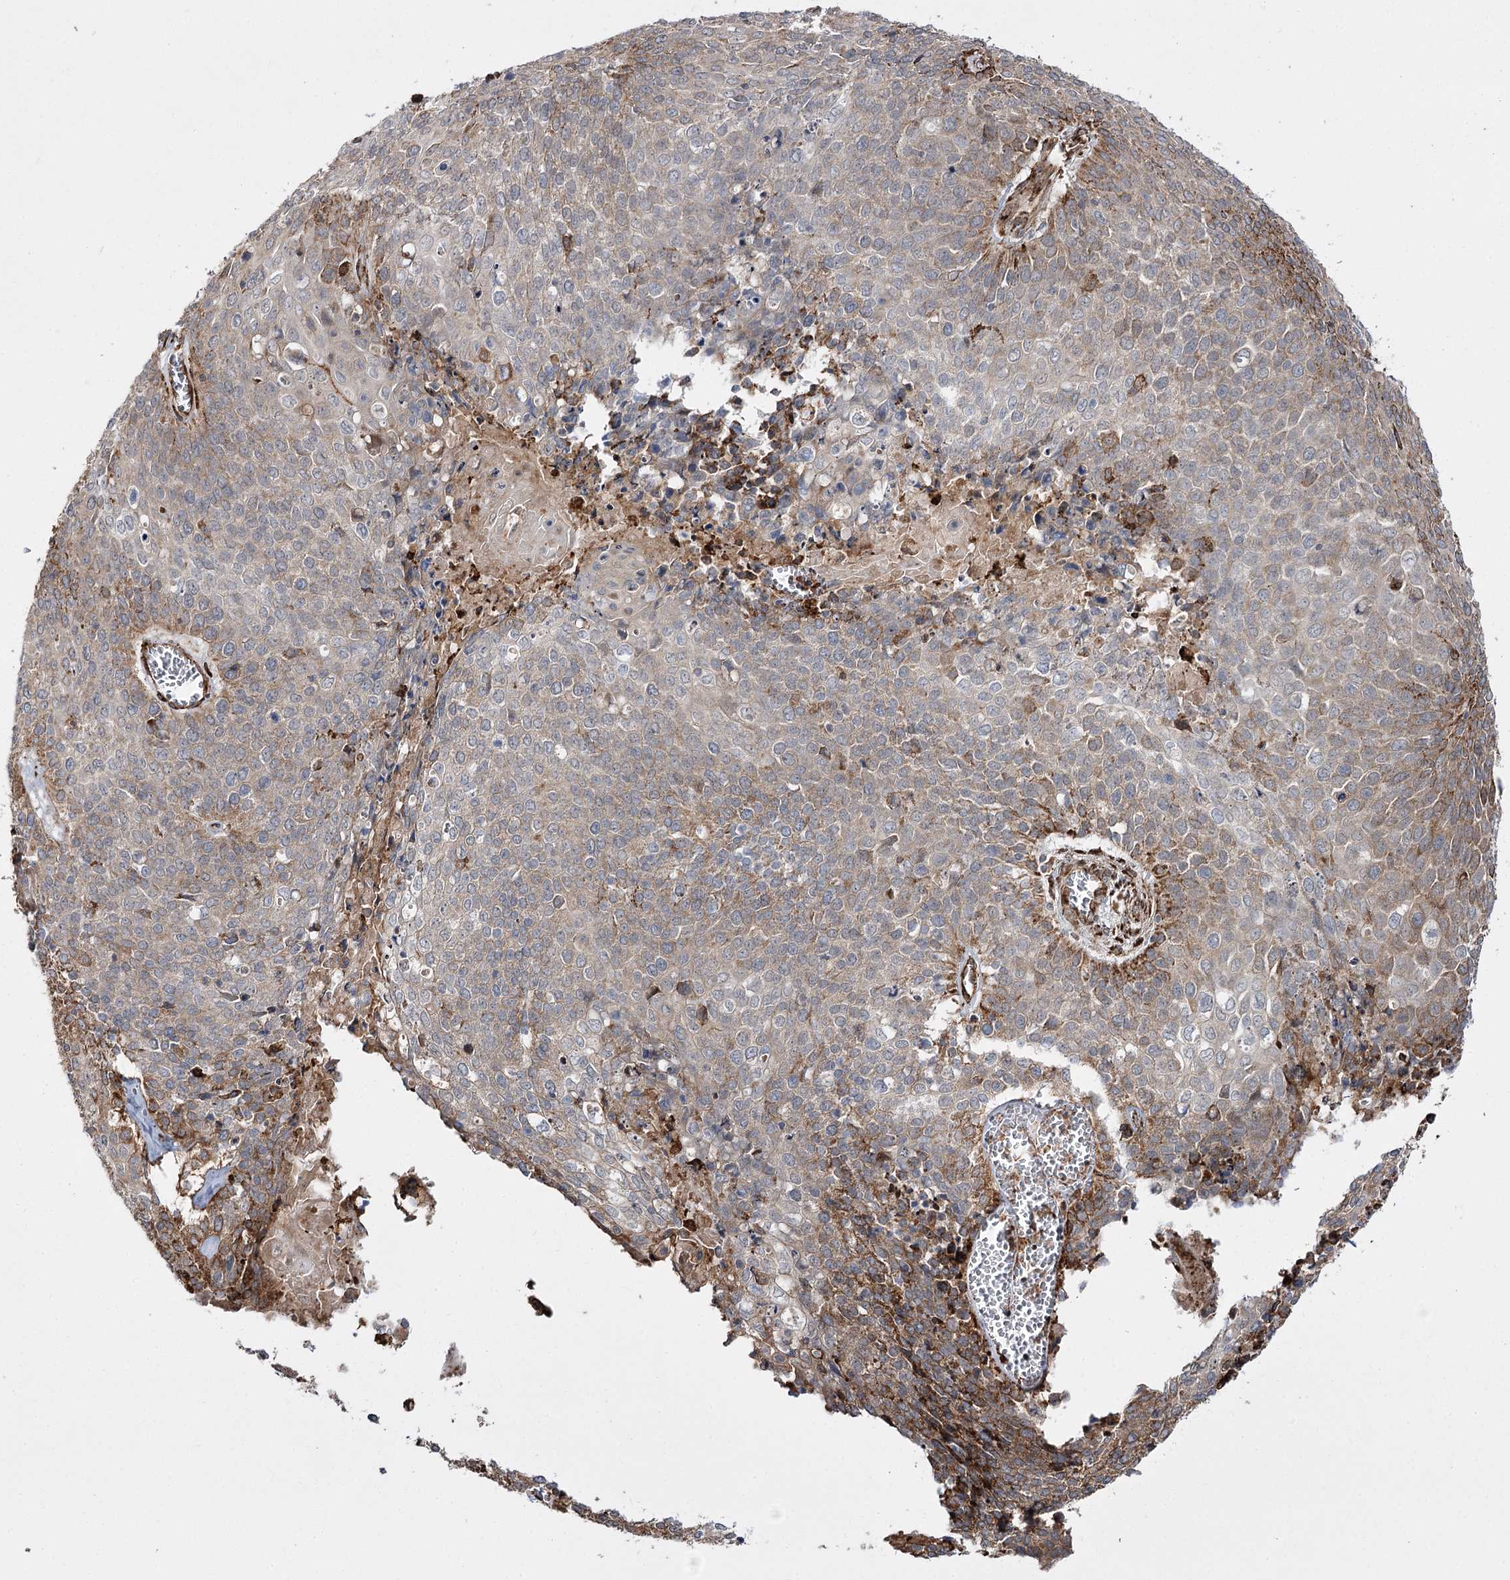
{"staining": {"intensity": "weak", "quantity": "25%-75%", "location": "cytoplasmic/membranous"}, "tissue": "cervical cancer", "cell_type": "Tumor cells", "image_type": "cancer", "snomed": [{"axis": "morphology", "description": "Squamous cell carcinoma, NOS"}, {"axis": "topography", "description": "Cervix"}], "caption": "Human squamous cell carcinoma (cervical) stained with a brown dye reveals weak cytoplasmic/membranous positive expression in approximately 25%-75% of tumor cells.", "gene": "FANCL", "patient": {"sex": "female", "age": 39}}